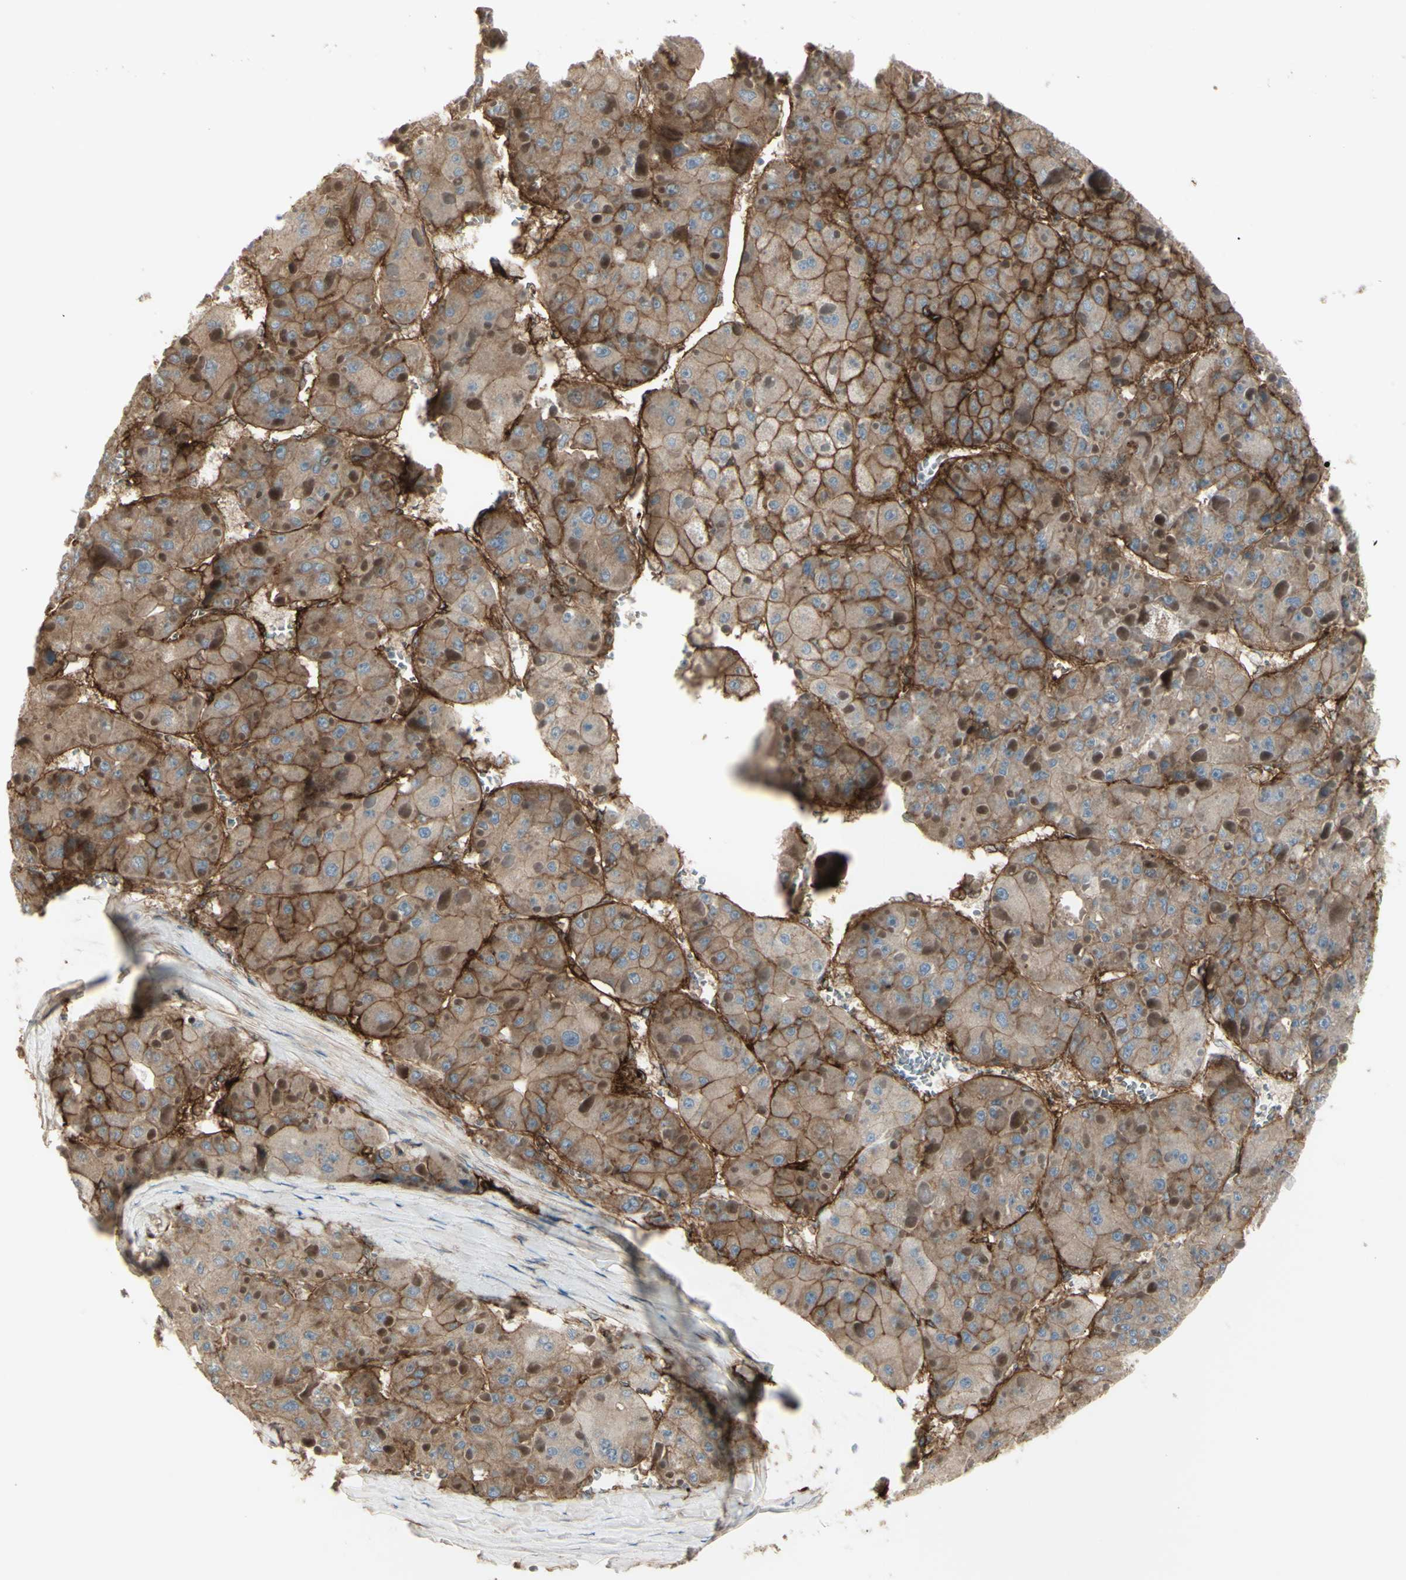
{"staining": {"intensity": "moderate", "quantity": ">75%", "location": "cytoplasmic/membranous"}, "tissue": "liver cancer", "cell_type": "Tumor cells", "image_type": "cancer", "snomed": [{"axis": "morphology", "description": "Carcinoma, Hepatocellular, NOS"}, {"axis": "topography", "description": "Liver"}], "caption": "Protein analysis of hepatocellular carcinoma (liver) tissue reveals moderate cytoplasmic/membranous positivity in about >75% of tumor cells.", "gene": "CD276", "patient": {"sex": "female", "age": 73}}